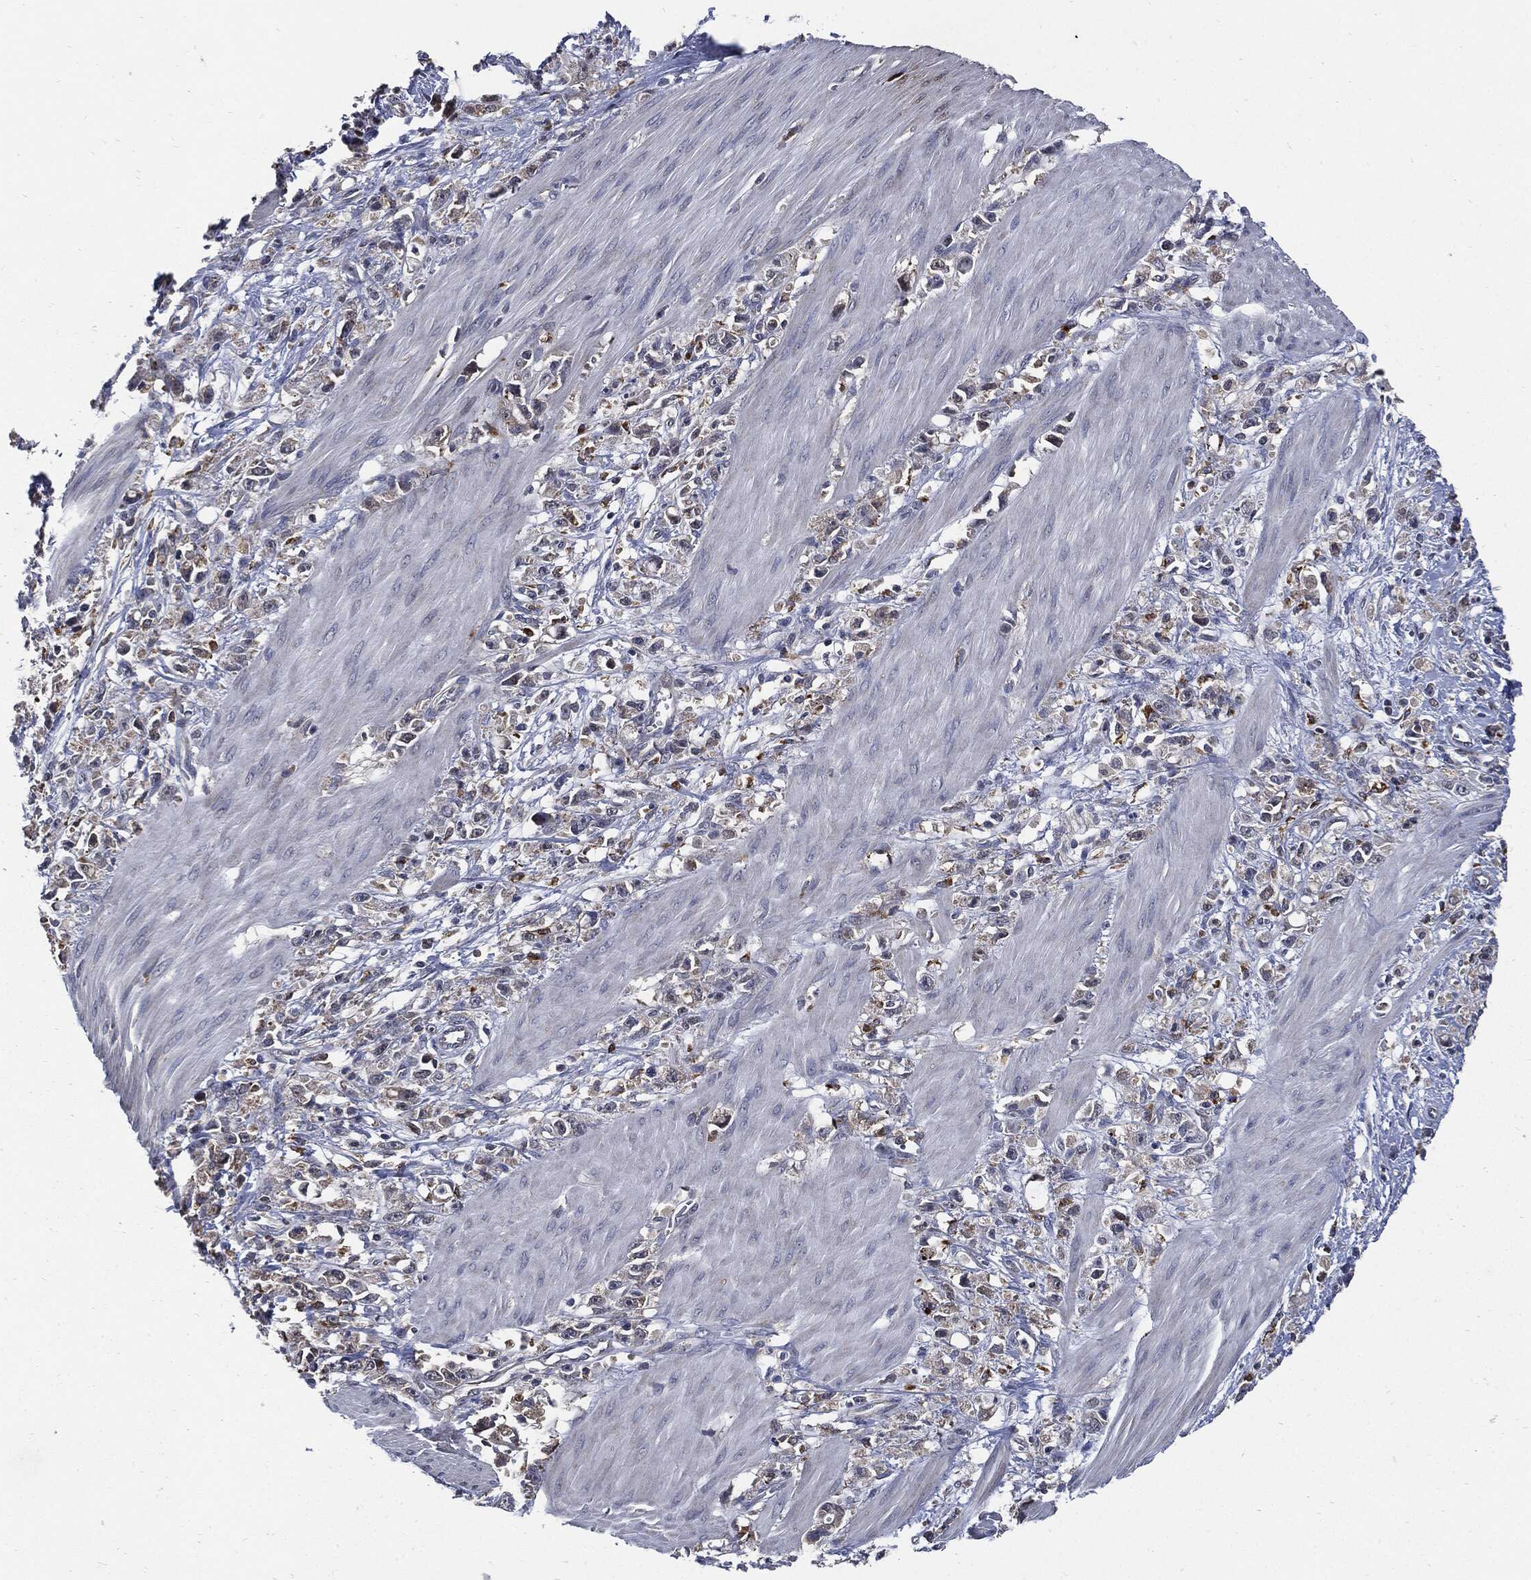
{"staining": {"intensity": "negative", "quantity": "none", "location": "none"}, "tissue": "stomach cancer", "cell_type": "Tumor cells", "image_type": "cancer", "snomed": [{"axis": "morphology", "description": "Adenocarcinoma, NOS"}, {"axis": "topography", "description": "Stomach"}], "caption": "This is an immunohistochemistry (IHC) photomicrograph of stomach adenocarcinoma. There is no expression in tumor cells.", "gene": "SLC31A2", "patient": {"sex": "female", "age": 59}}